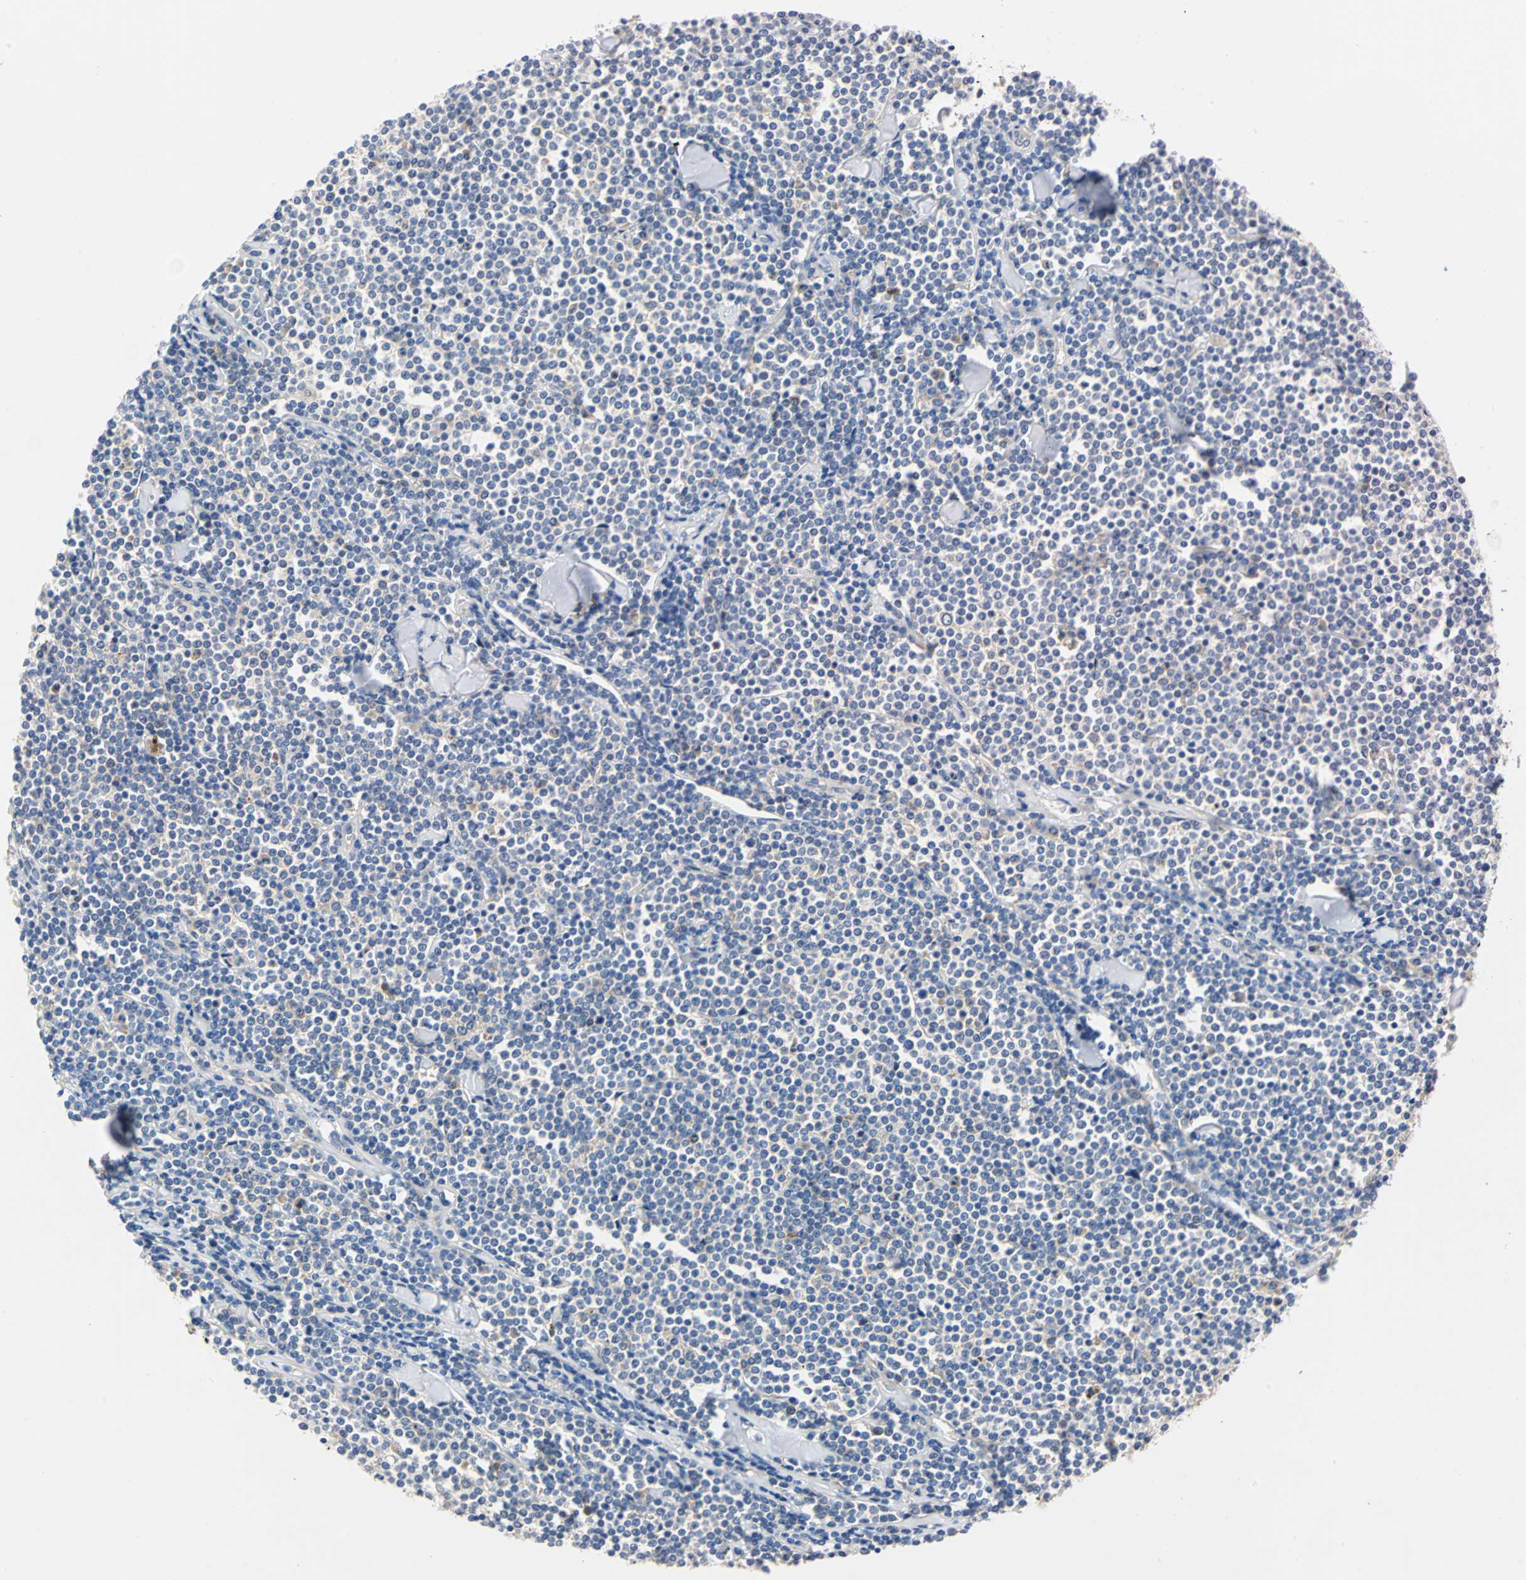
{"staining": {"intensity": "weak", "quantity": "<25%", "location": "cytoplasmic/membranous"}, "tissue": "lymphoma", "cell_type": "Tumor cells", "image_type": "cancer", "snomed": [{"axis": "morphology", "description": "Malignant lymphoma, non-Hodgkin's type, Low grade"}, {"axis": "topography", "description": "Soft tissue"}], "caption": "Immunohistochemical staining of human lymphoma exhibits no significant expression in tumor cells.", "gene": "TRIM25", "patient": {"sex": "male", "age": 92}}